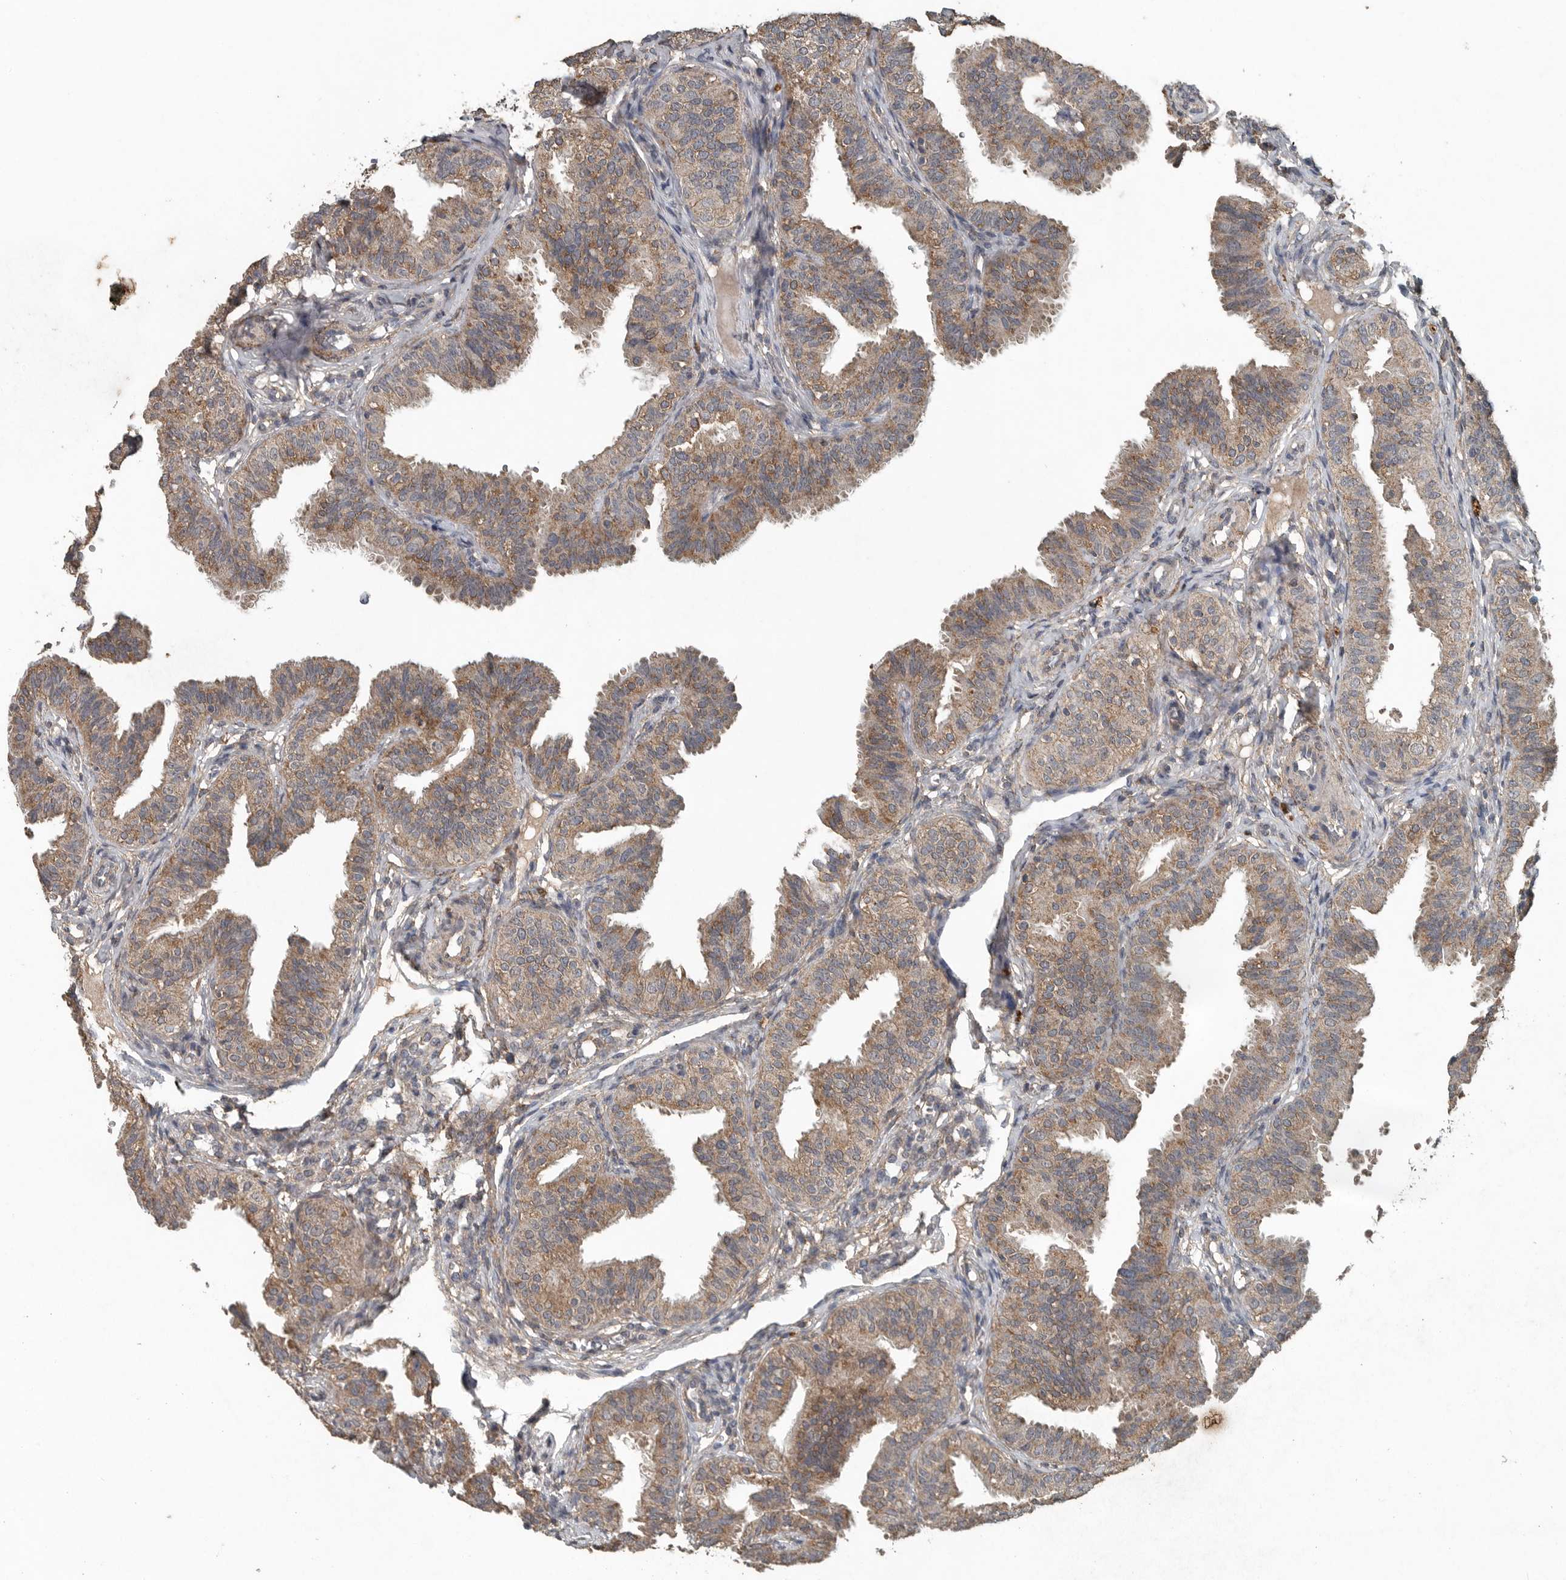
{"staining": {"intensity": "moderate", "quantity": ">75%", "location": "cytoplasmic/membranous"}, "tissue": "fallopian tube", "cell_type": "Glandular cells", "image_type": "normal", "snomed": [{"axis": "morphology", "description": "Normal tissue, NOS"}, {"axis": "topography", "description": "Fallopian tube"}], "caption": "Moderate cytoplasmic/membranous positivity is identified in about >75% of glandular cells in normal fallopian tube. The protein of interest is shown in brown color, while the nuclei are stained blue.", "gene": "IL6ST", "patient": {"sex": "female", "age": 35}}